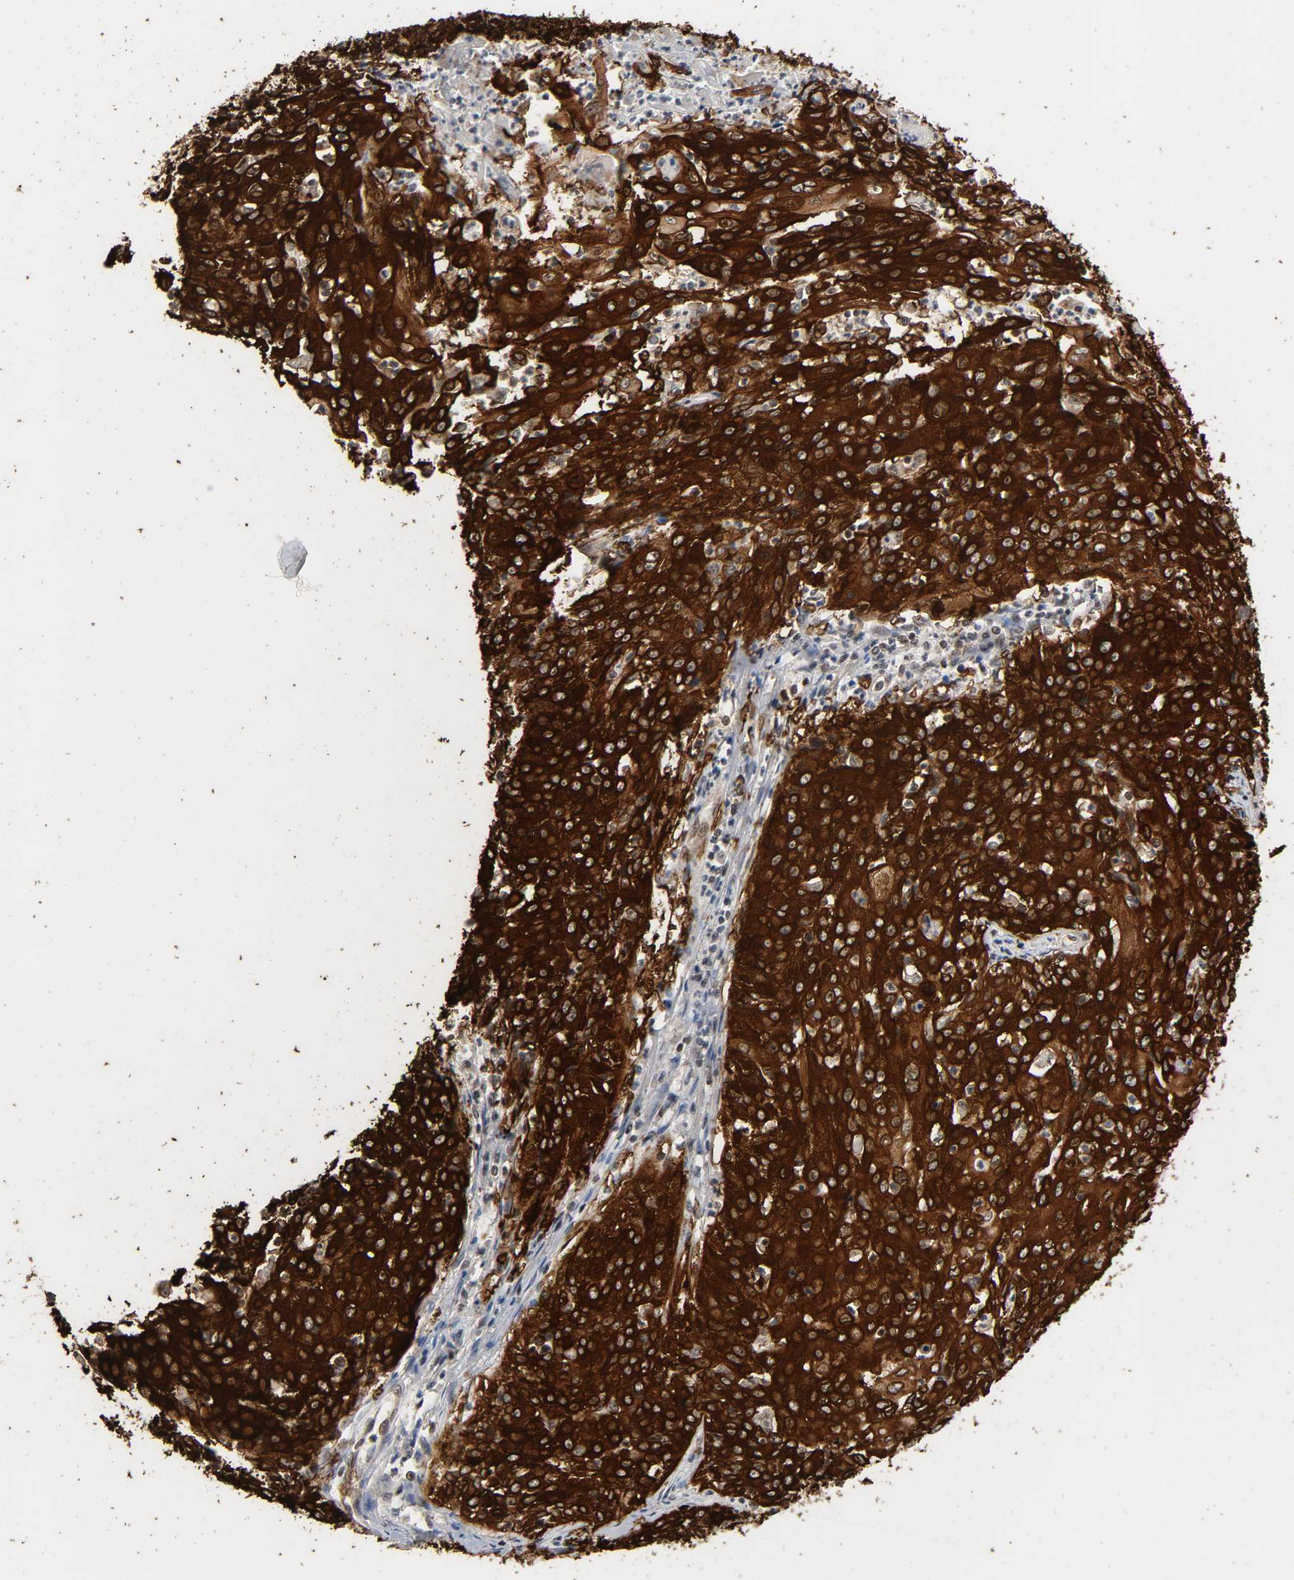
{"staining": {"intensity": "strong", "quantity": ">75%", "location": "cytoplasmic/membranous"}, "tissue": "cervical cancer", "cell_type": "Tumor cells", "image_type": "cancer", "snomed": [{"axis": "morphology", "description": "Squamous cell carcinoma, NOS"}, {"axis": "topography", "description": "Cervix"}], "caption": "Protein staining of cervical cancer (squamous cell carcinoma) tissue exhibits strong cytoplasmic/membranous staining in about >75% of tumor cells.", "gene": "AHNAK2", "patient": {"sex": "female", "age": 39}}